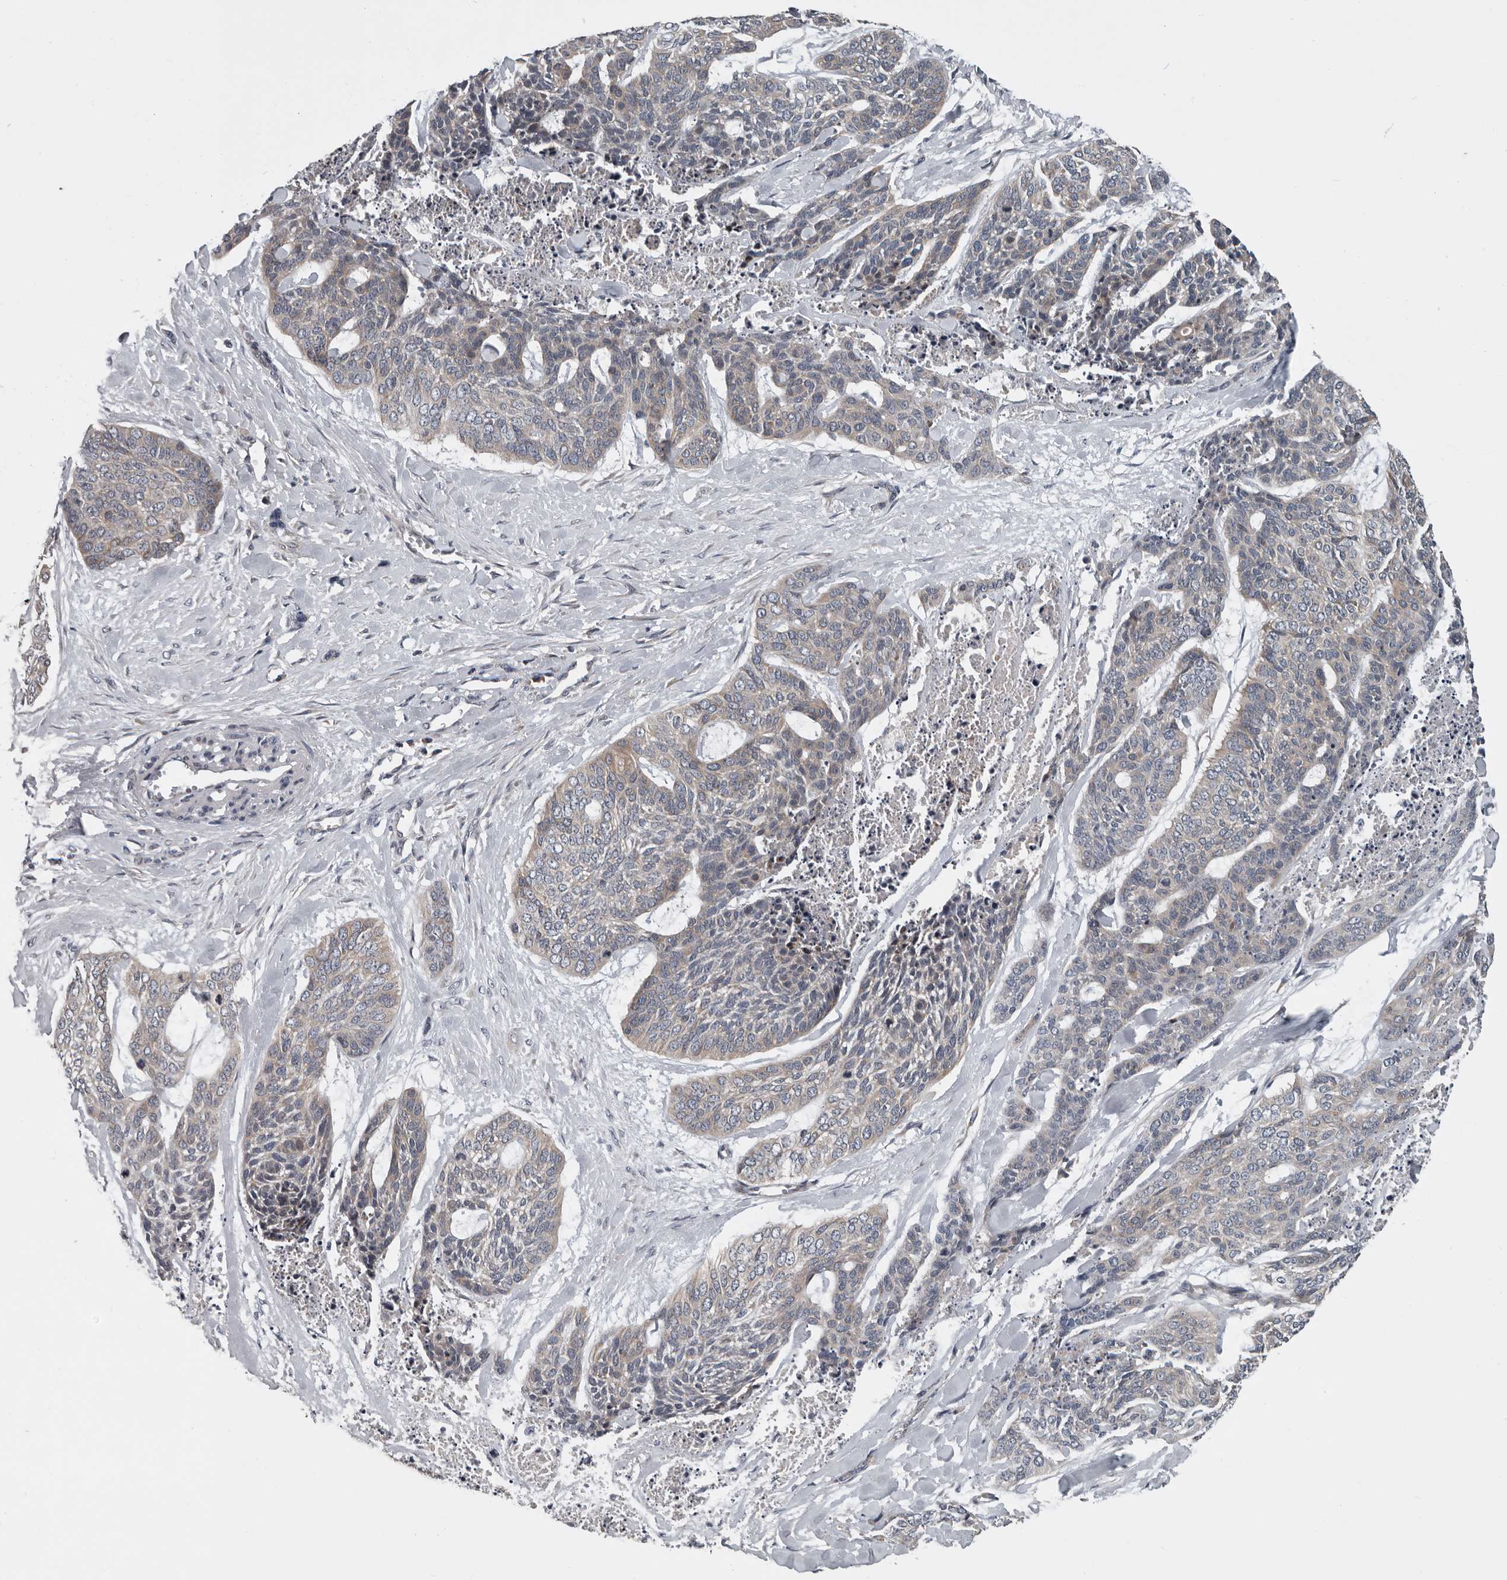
{"staining": {"intensity": "weak", "quantity": "25%-75%", "location": "cytoplasmic/membranous"}, "tissue": "skin cancer", "cell_type": "Tumor cells", "image_type": "cancer", "snomed": [{"axis": "morphology", "description": "Basal cell carcinoma"}, {"axis": "topography", "description": "Skin"}], "caption": "Skin cancer (basal cell carcinoma) was stained to show a protein in brown. There is low levels of weak cytoplasmic/membranous expression in about 25%-75% of tumor cells. The protein of interest is stained brown, and the nuclei are stained in blue (DAB (3,3'-diaminobenzidine) IHC with brightfield microscopy, high magnification).", "gene": "TMEM199", "patient": {"sex": "female", "age": 64}}